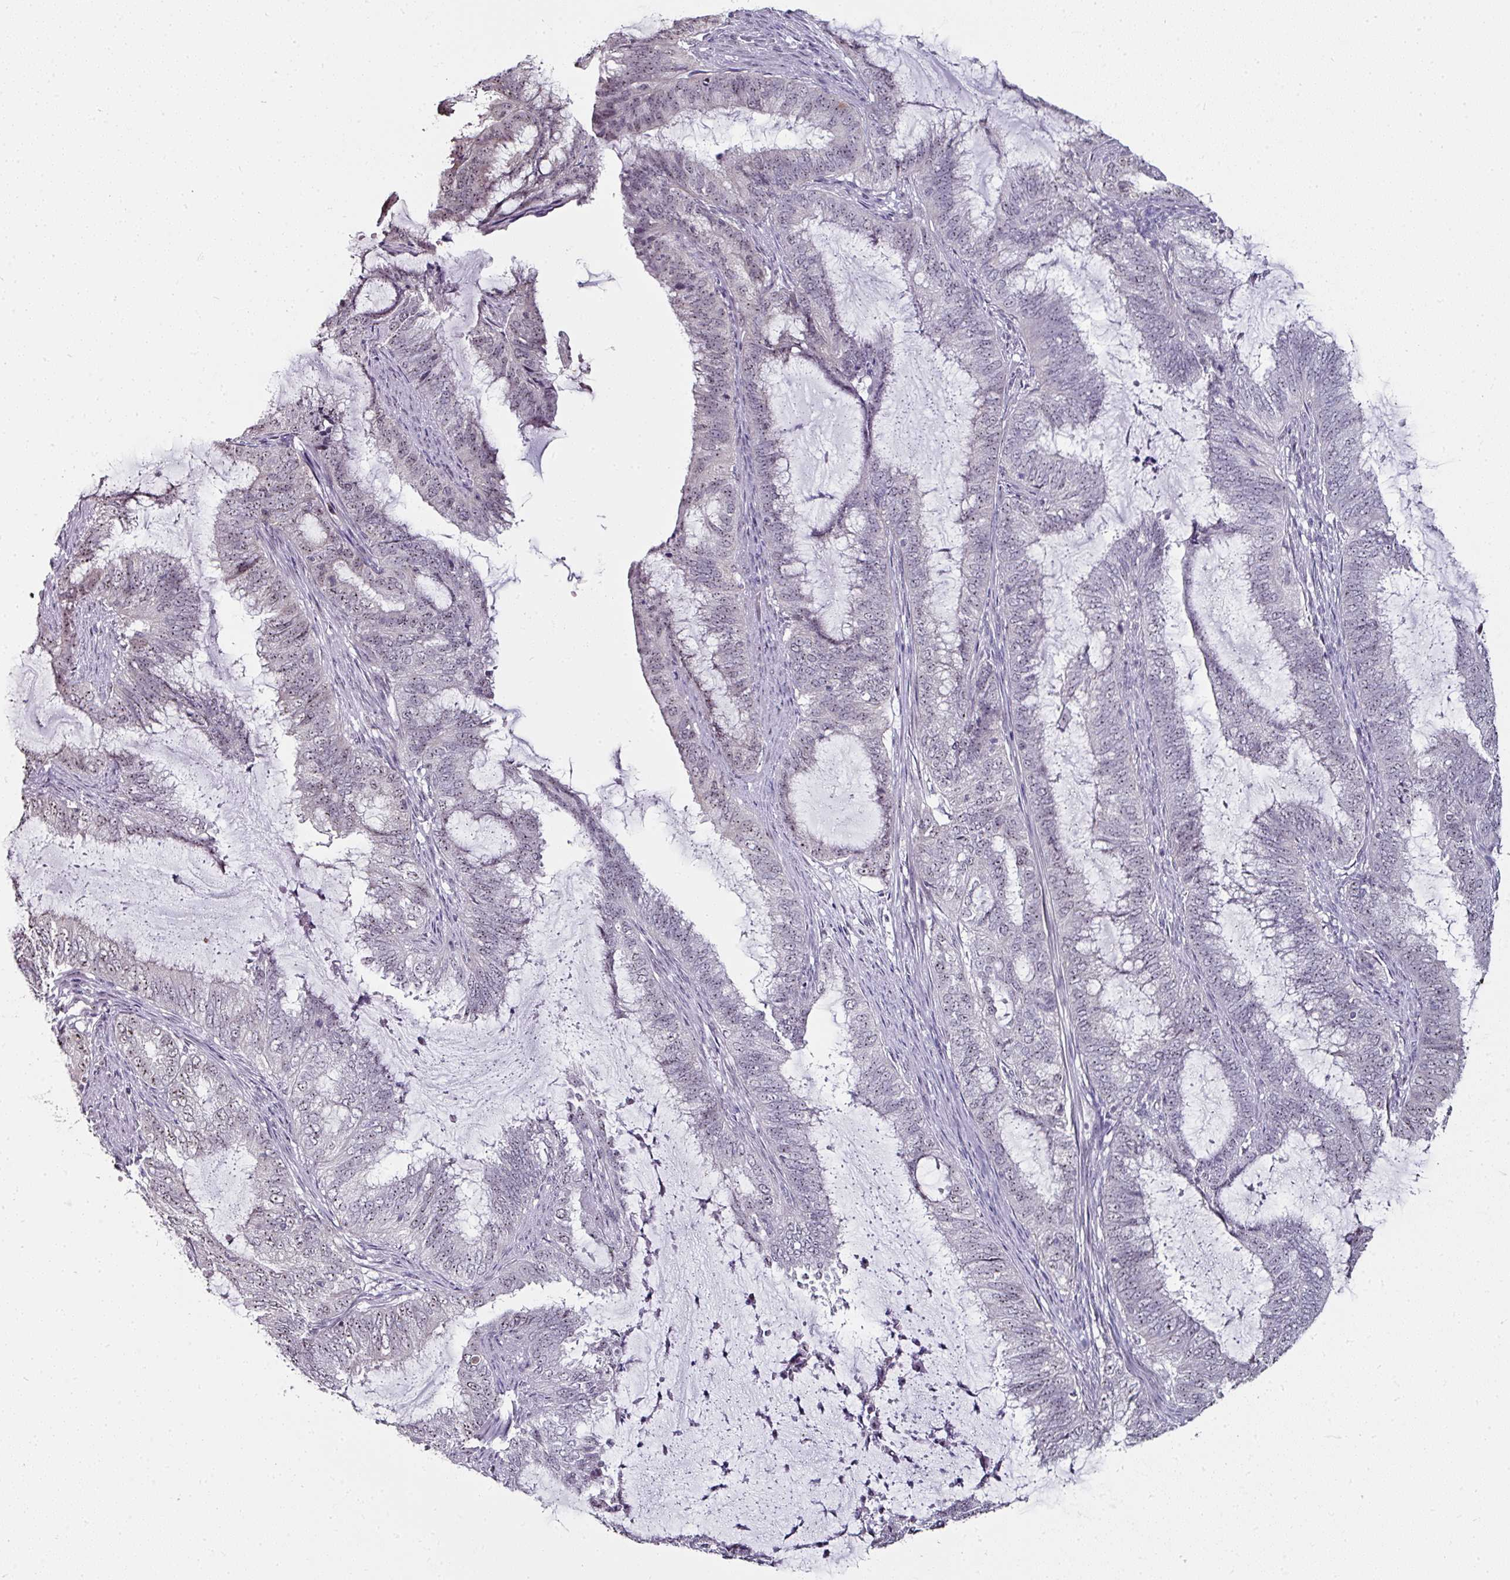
{"staining": {"intensity": "moderate", "quantity": "<25%", "location": "cytoplasmic/membranous,nuclear"}, "tissue": "endometrial cancer", "cell_type": "Tumor cells", "image_type": "cancer", "snomed": [{"axis": "morphology", "description": "Adenocarcinoma, NOS"}, {"axis": "topography", "description": "Endometrium"}], "caption": "Protein staining by immunohistochemistry displays moderate cytoplasmic/membranous and nuclear expression in about <25% of tumor cells in endometrial cancer (adenocarcinoma). Immunohistochemistry (ihc) stains the protein in brown and the nuclei are stained blue.", "gene": "NACC2", "patient": {"sex": "female", "age": 51}}